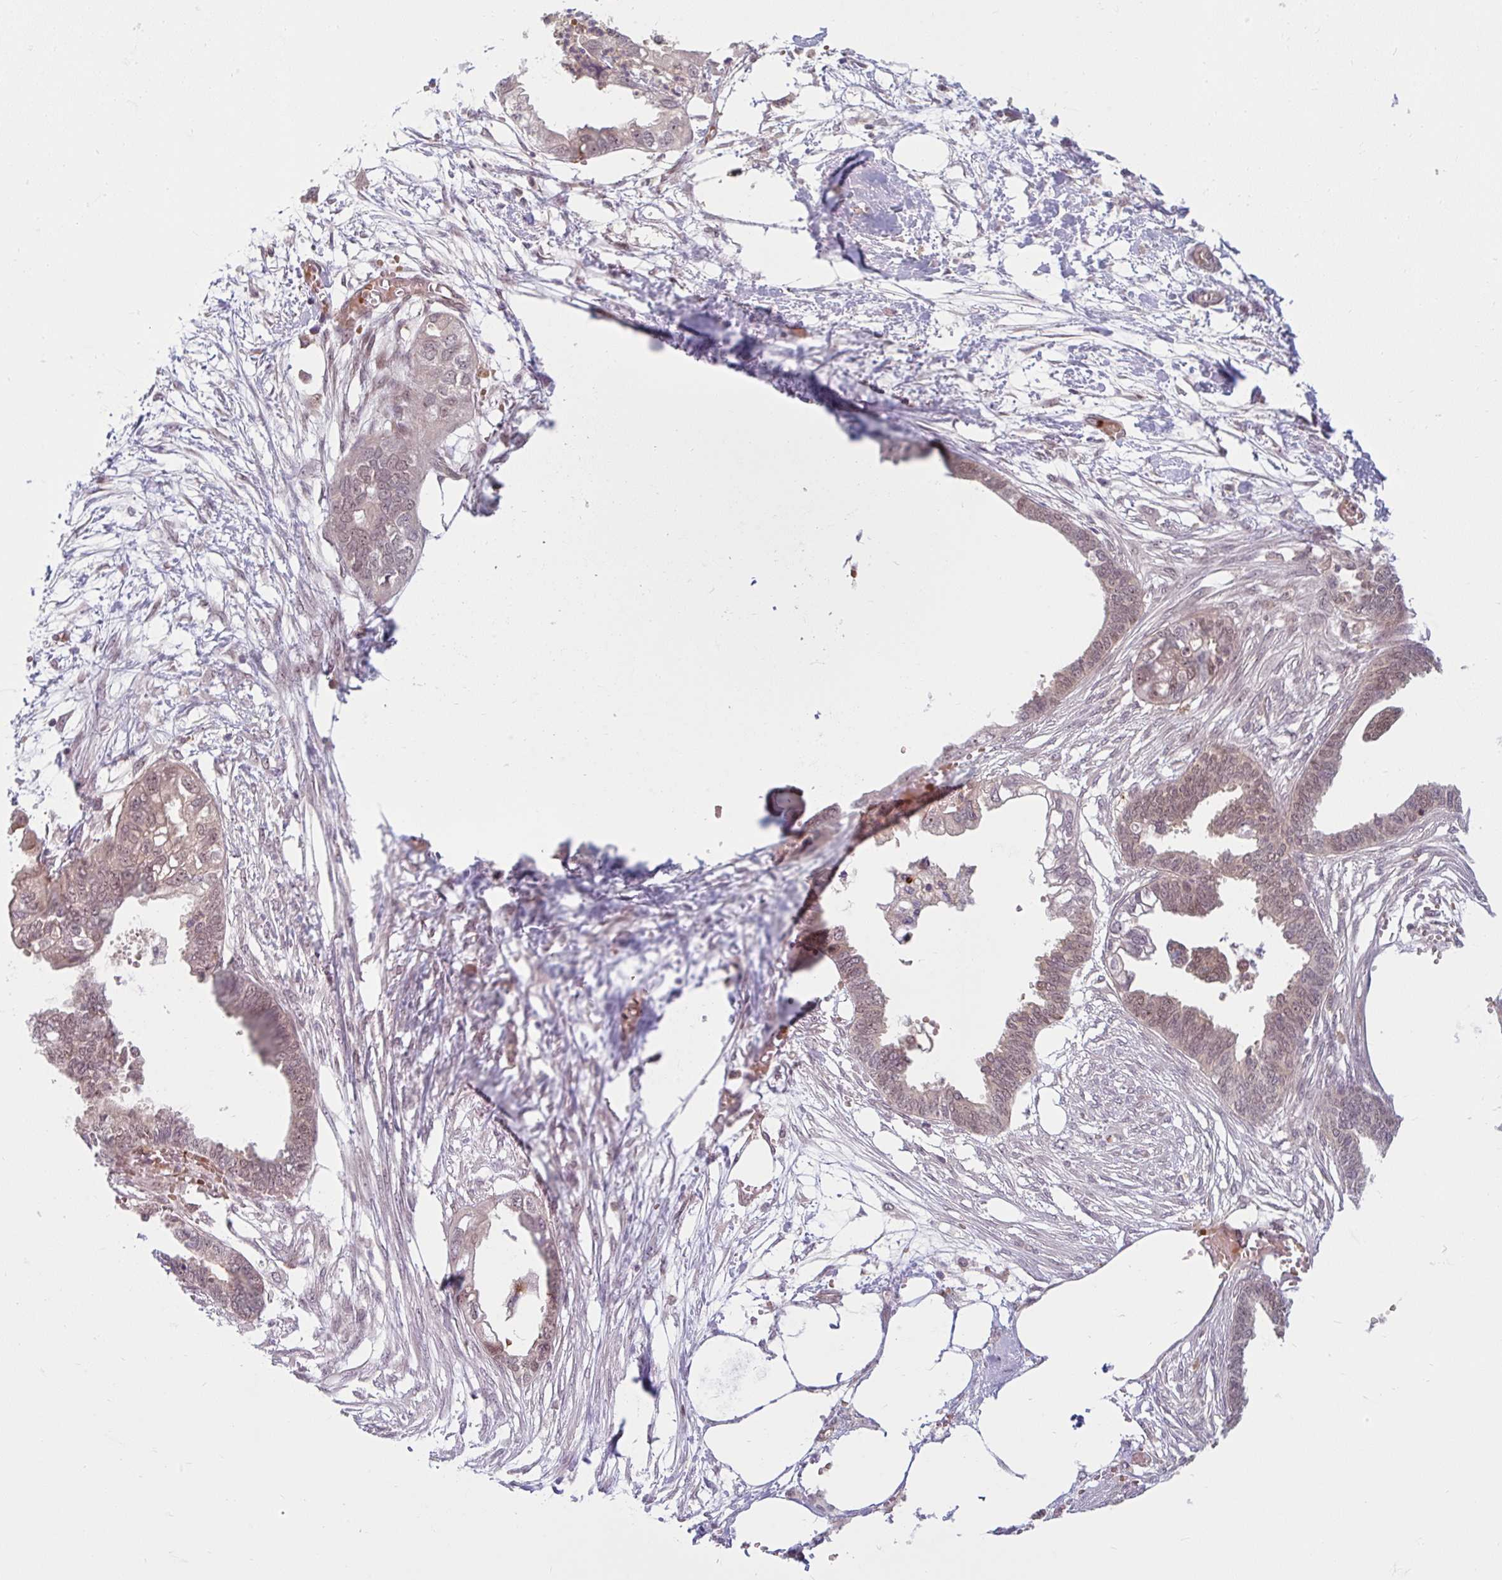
{"staining": {"intensity": "weak", "quantity": "25%-75%", "location": "cytoplasmic/membranous,nuclear"}, "tissue": "endometrial cancer", "cell_type": "Tumor cells", "image_type": "cancer", "snomed": [{"axis": "morphology", "description": "Adenocarcinoma, NOS"}, {"axis": "morphology", "description": "Adenocarcinoma, metastatic, NOS"}, {"axis": "topography", "description": "Adipose tissue"}, {"axis": "topography", "description": "Endometrium"}], "caption": "Brown immunohistochemical staining in endometrial metastatic adenocarcinoma exhibits weak cytoplasmic/membranous and nuclear expression in about 25%-75% of tumor cells. (IHC, brightfield microscopy, high magnification).", "gene": "HMBS", "patient": {"sex": "female", "age": 67}}